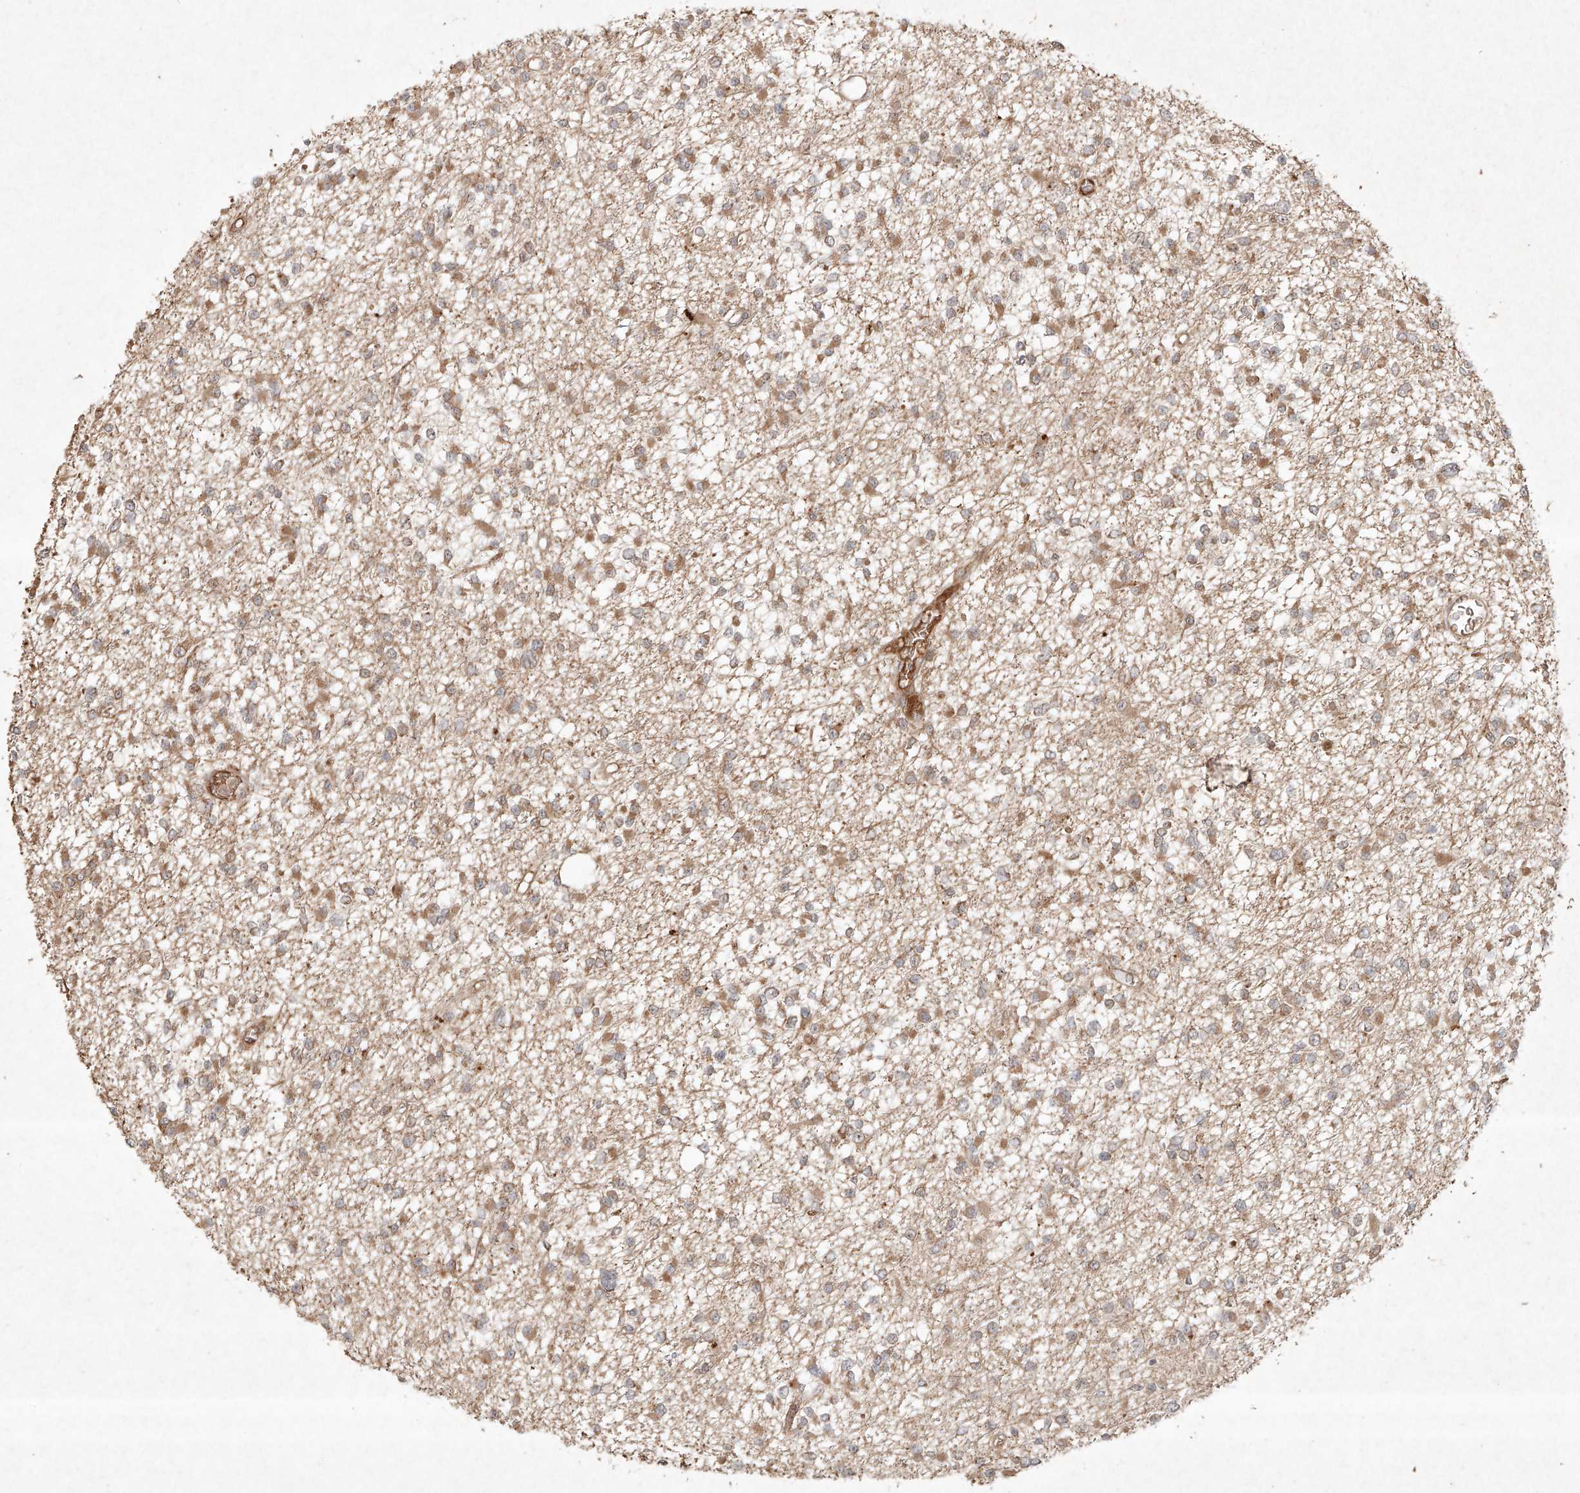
{"staining": {"intensity": "moderate", "quantity": ">75%", "location": "cytoplasmic/membranous"}, "tissue": "glioma", "cell_type": "Tumor cells", "image_type": "cancer", "snomed": [{"axis": "morphology", "description": "Glioma, malignant, Low grade"}, {"axis": "topography", "description": "Brain"}], "caption": "A micrograph showing moderate cytoplasmic/membranous positivity in approximately >75% of tumor cells in malignant low-grade glioma, as visualized by brown immunohistochemical staining.", "gene": "CYYR1", "patient": {"sex": "female", "age": 22}}